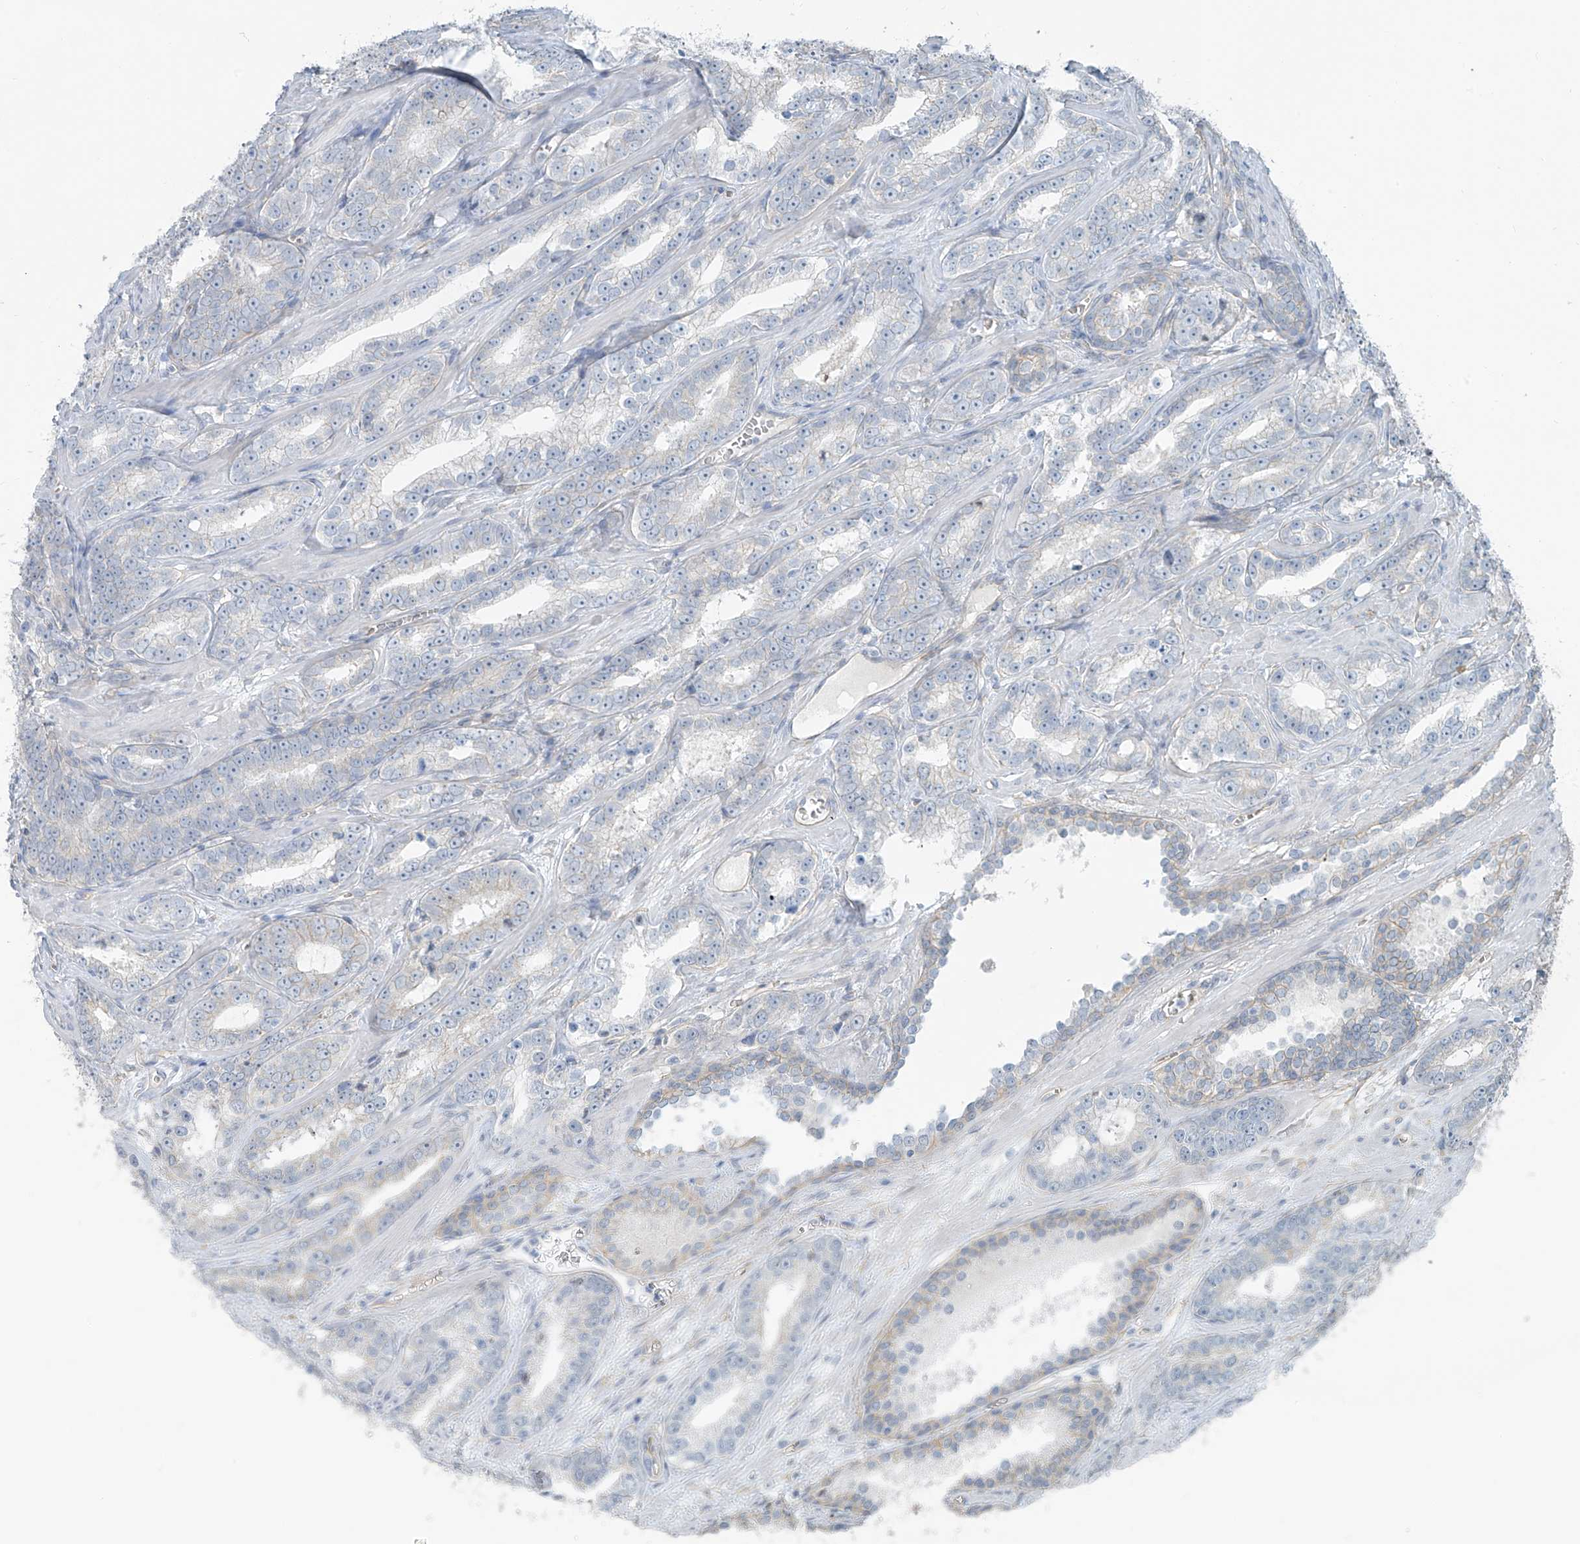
{"staining": {"intensity": "negative", "quantity": "none", "location": "none"}, "tissue": "prostate cancer", "cell_type": "Tumor cells", "image_type": "cancer", "snomed": [{"axis": "morphology", "description": "Adenocarcinoma, High grade"}, {"axis": "topography", "description": "Prostate"}], "caption": "This is an immunohistochemistry photomicrograph of human high-grade adenocarcinoma (prostate). There is no staining in tumor cells.", "gene": "TUBE1", "patient": {"sex": "male", "age": 62}}